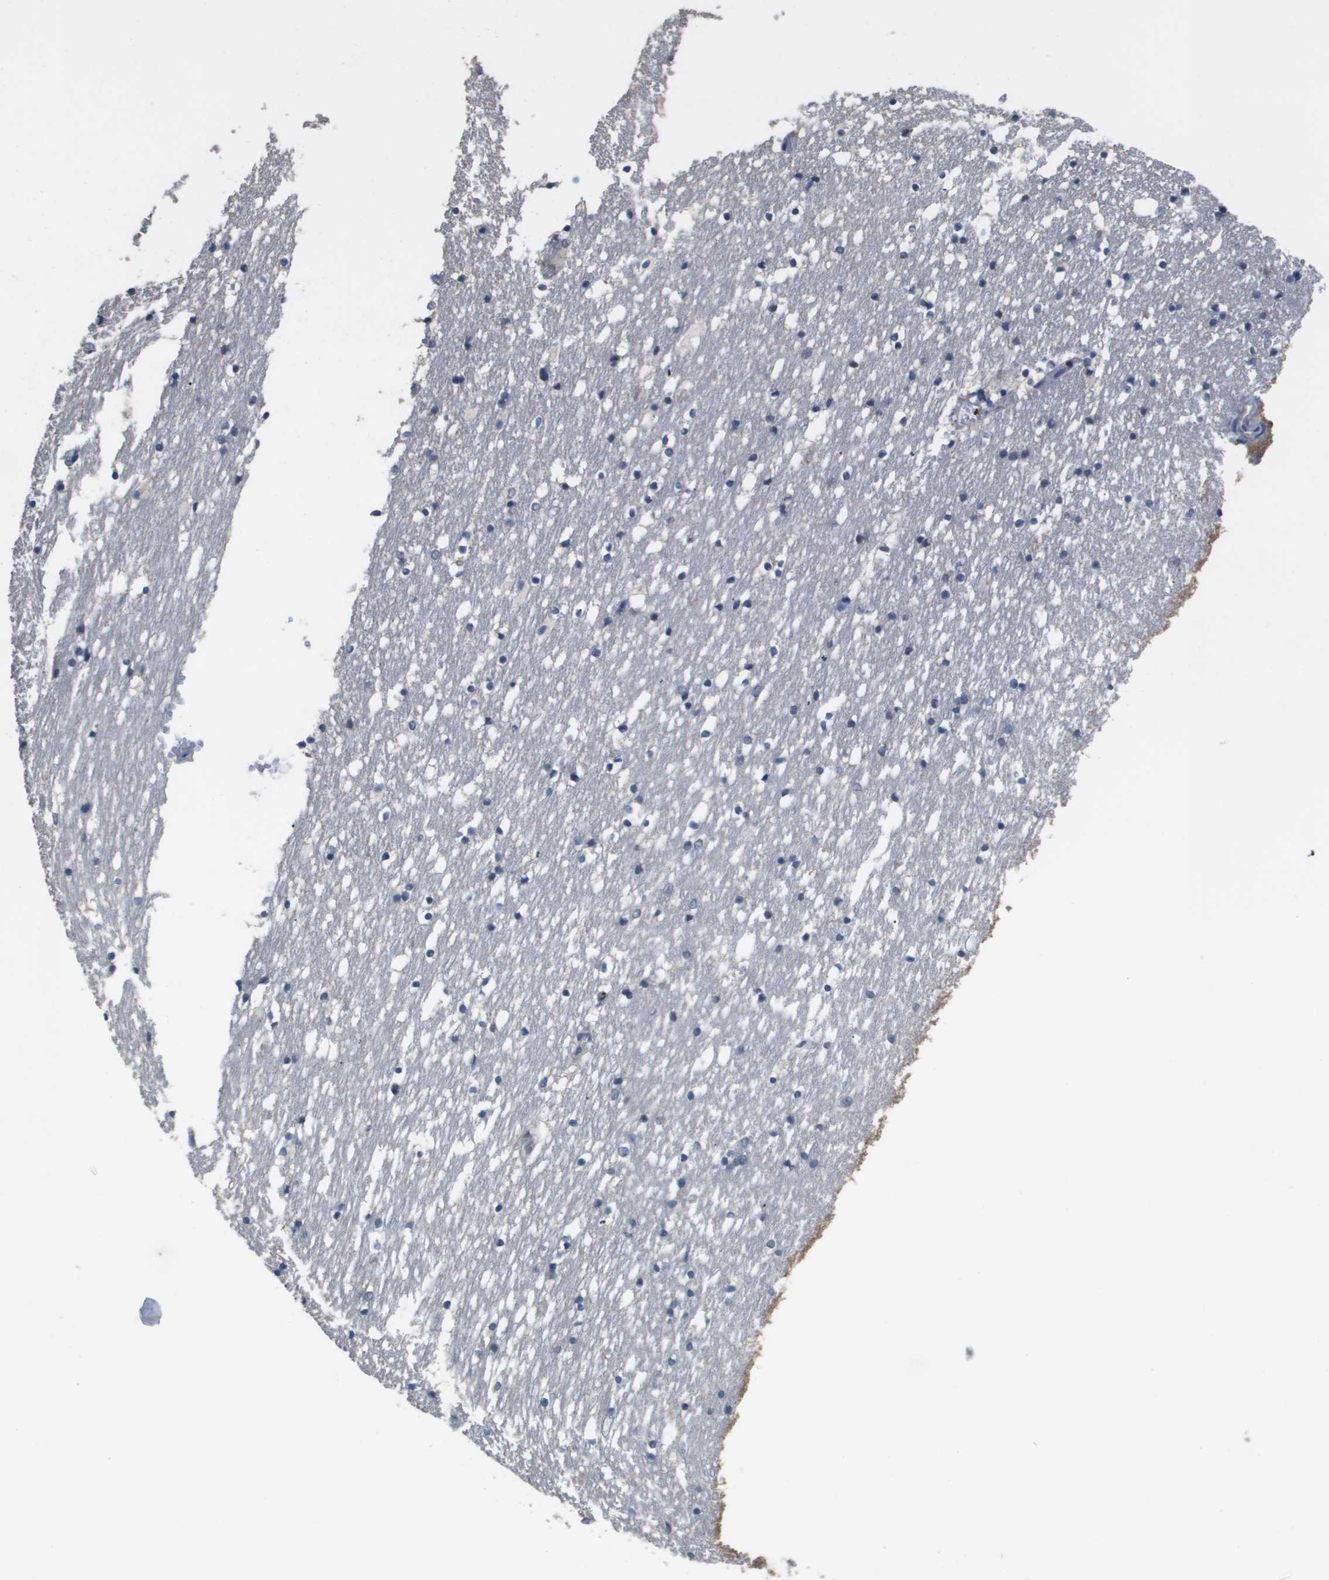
{"staining": {"intensity": "negative", "quantity": "none", "location": "none"}, "tissue": "caudate", "cell_type": "Glial cells", "image_type": "normal", "snomed": [{"axis": "morphology", "description": "Normal tissue, NOS"}, {"axis": "topography", "description": "Lateral ventricle wall"}], "caption": "This is a histopathology image of immunohistochemistry (IHC) staining of unremarkable caudate, which shows no expression in glial cells. Brightfield microscopy of immunohistochemistry (IHC) stained with DAB (brown) and hematoxylin (blue), captured at high magnification.", "gene": "RAB27B", "patient": {"sex": "male", "age": 45}}